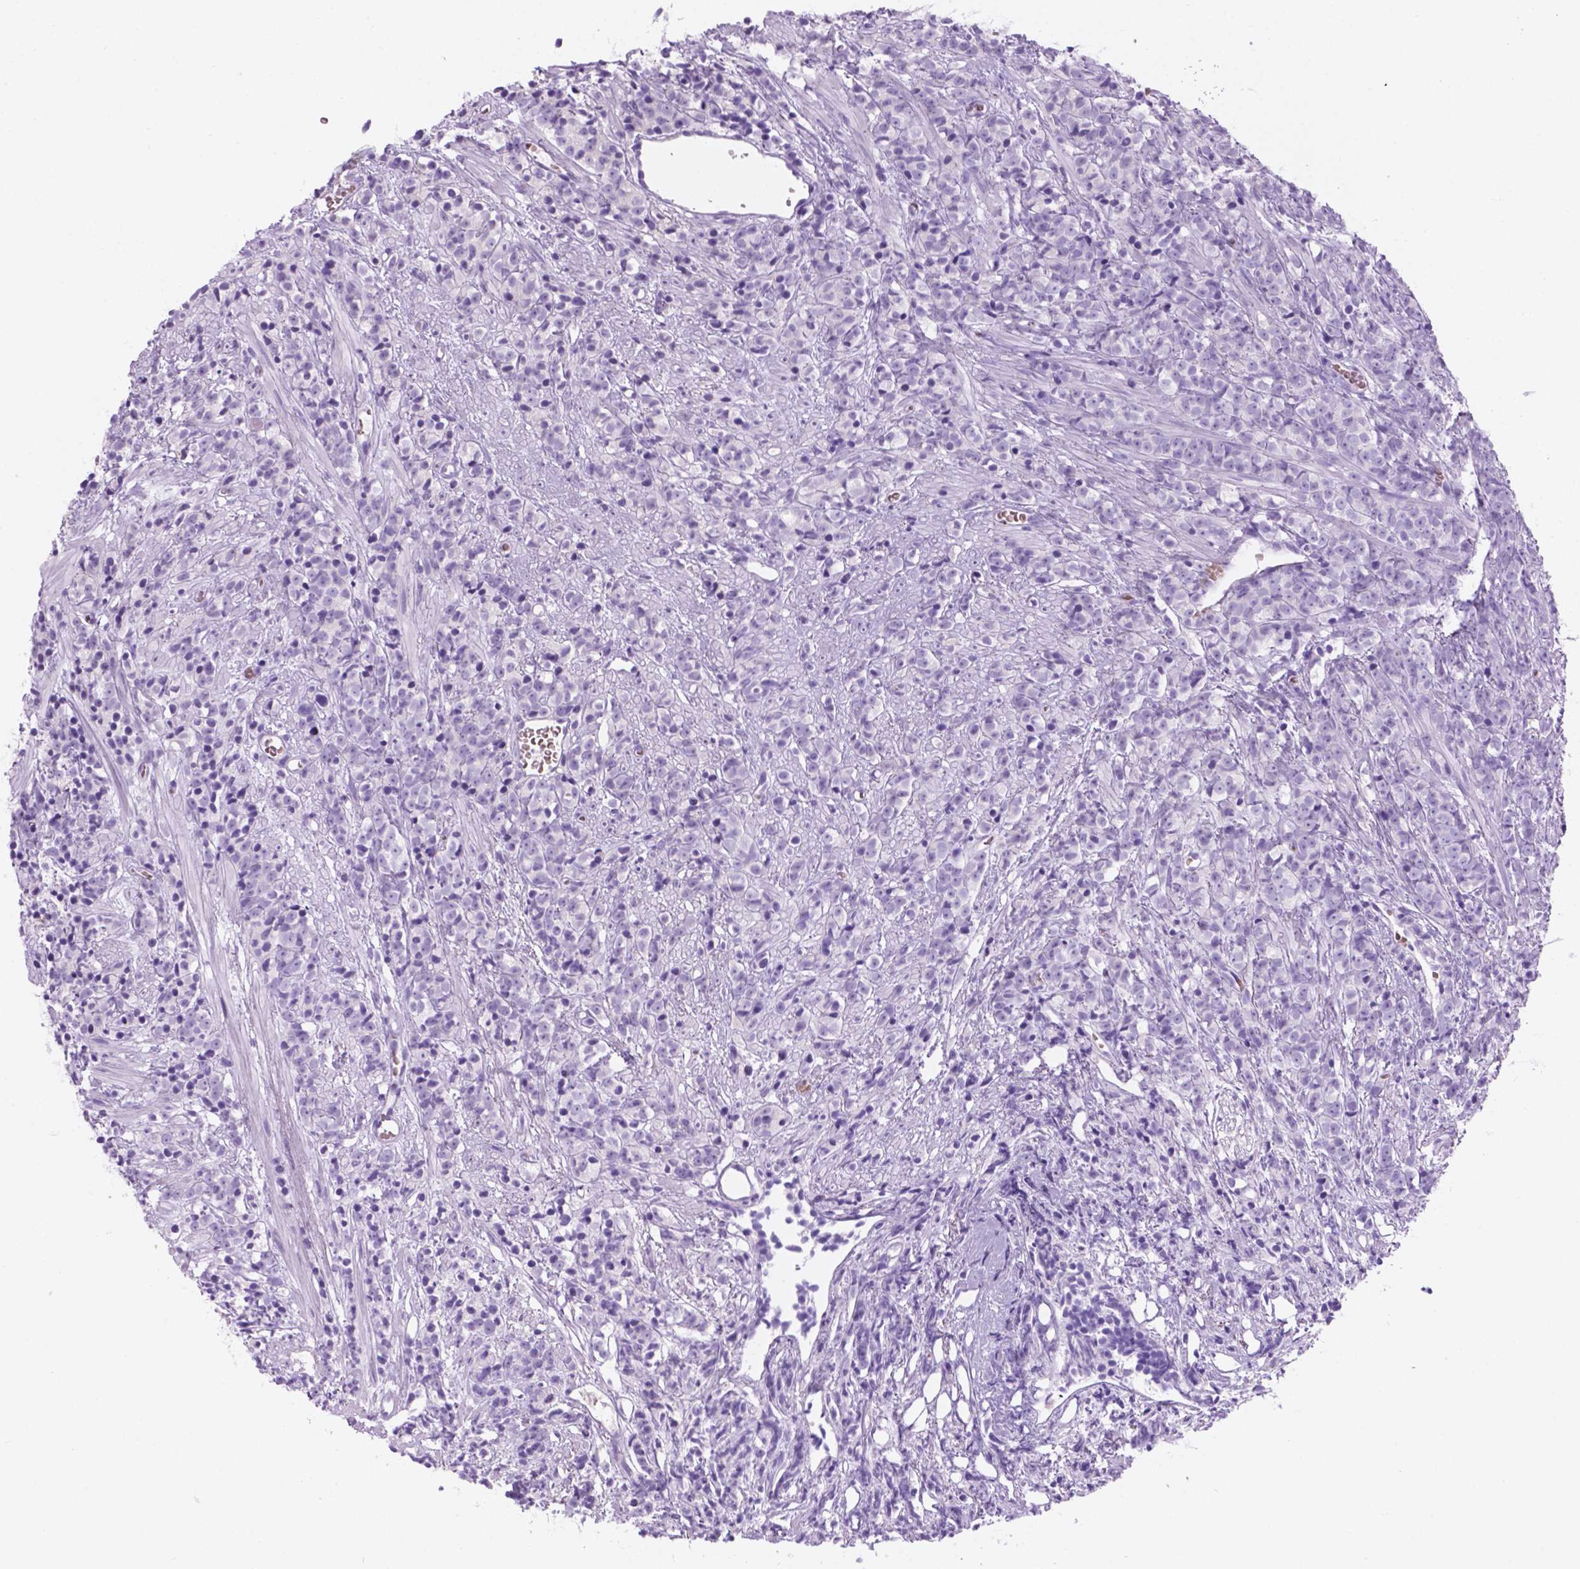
{"staining": {"intensity": "moderate", "quantity": "<25%", "location": "cytoplasmic/membranous"}, "tissue": "prostate cancer", "cell_type": "Tumor cells", "image_type": "cancer", "snomed": [{"axis": "morphology", "description": "Adenocarcinoma, High grade"}, {"axis": "topography", "description": "Prostate"}], "caption": "Immunohistochemical staining of human prostate cancer displays low levels of moderate cytoplasmic/membranous staining in about <25% of tumor cells. The protein is shown in brown color, while the nuclei are stained blue.", "gene": "GRIN2B", "patient": {"sex": "male", "age": 81}}